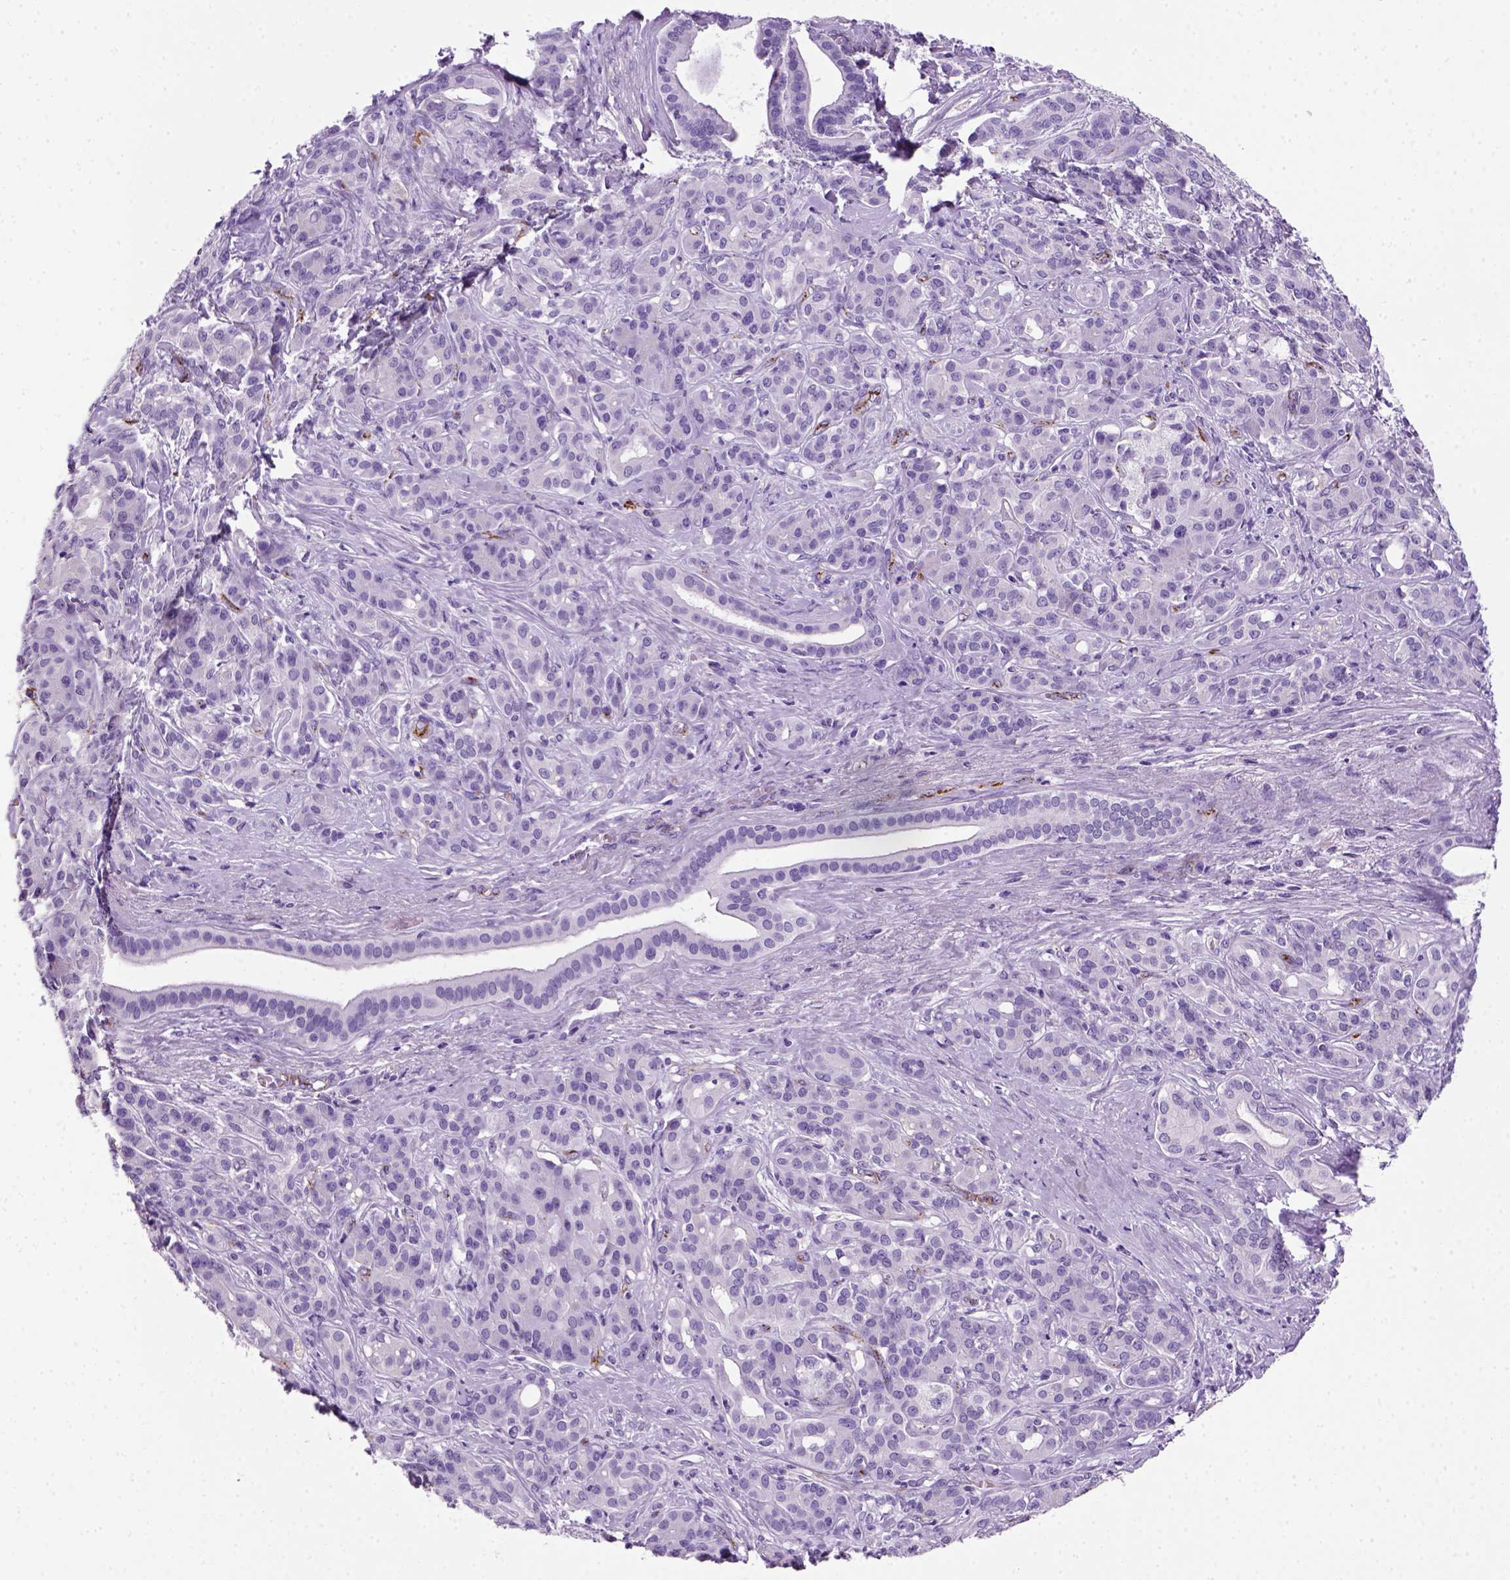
{"staining": {"intensity": "negative", "quantity": "none", "location": "none"}, "tissue": "pancreatic cancer", "cell_type": "Tumor cells", "image_type": "cancer", "snomed": [{"axis": "morphology", "description": "Normal tissue, NOS"}, {"axis": "morphology", "description": "Inflammation, NOS"}, {"axis": "morphology", "description": "Adenocarcinoma, NOS"}, {"axis": "topography", "description": "Pancreas"}], "caption": "Pancreatic cancer (adenocarcinoma) stained for a protein using IHC shows no positivity tumor cells.", "gene": "VWF", "patient": {"sex": "male", "age": 57}}